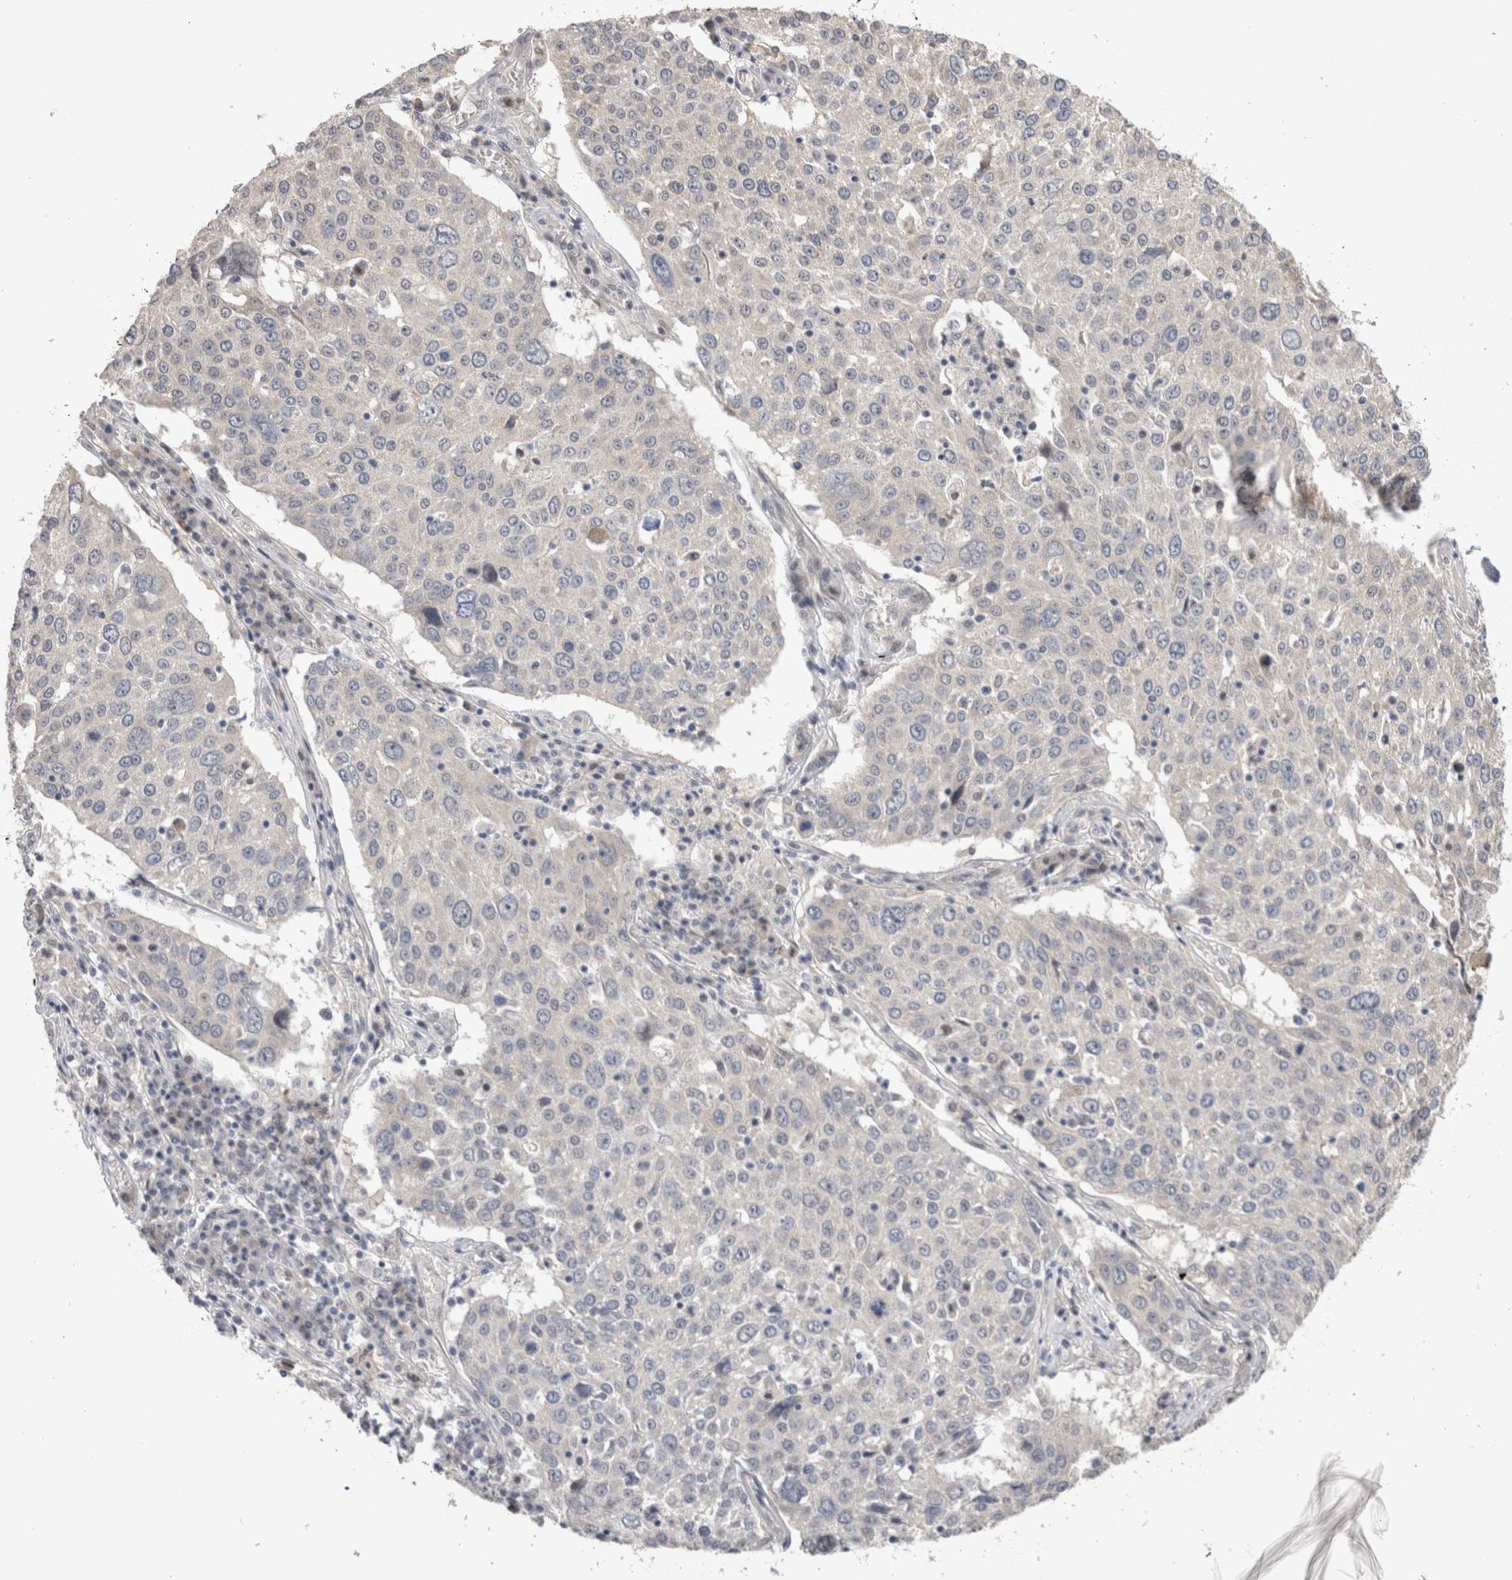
{"staining": {"intensity": "negative", "quantity": "none", "location": "none"}, "tissue": "lung cancer", "cell_type": "Tumor cells", "image_type": "cancer", "snomed": [{"axis": "morphology", "description": "Squamous cell carcinoma, NOS"}, {"axis": "topography", "description": "Lung"}], "caption": "A high-resolution photomicrograph shows IHC staining of lung squamous cell carcinoma, which shows no significant staining in tumor cells.", "gene": "CRYBG1", "patient": {"sex": "male", "age": 65}}